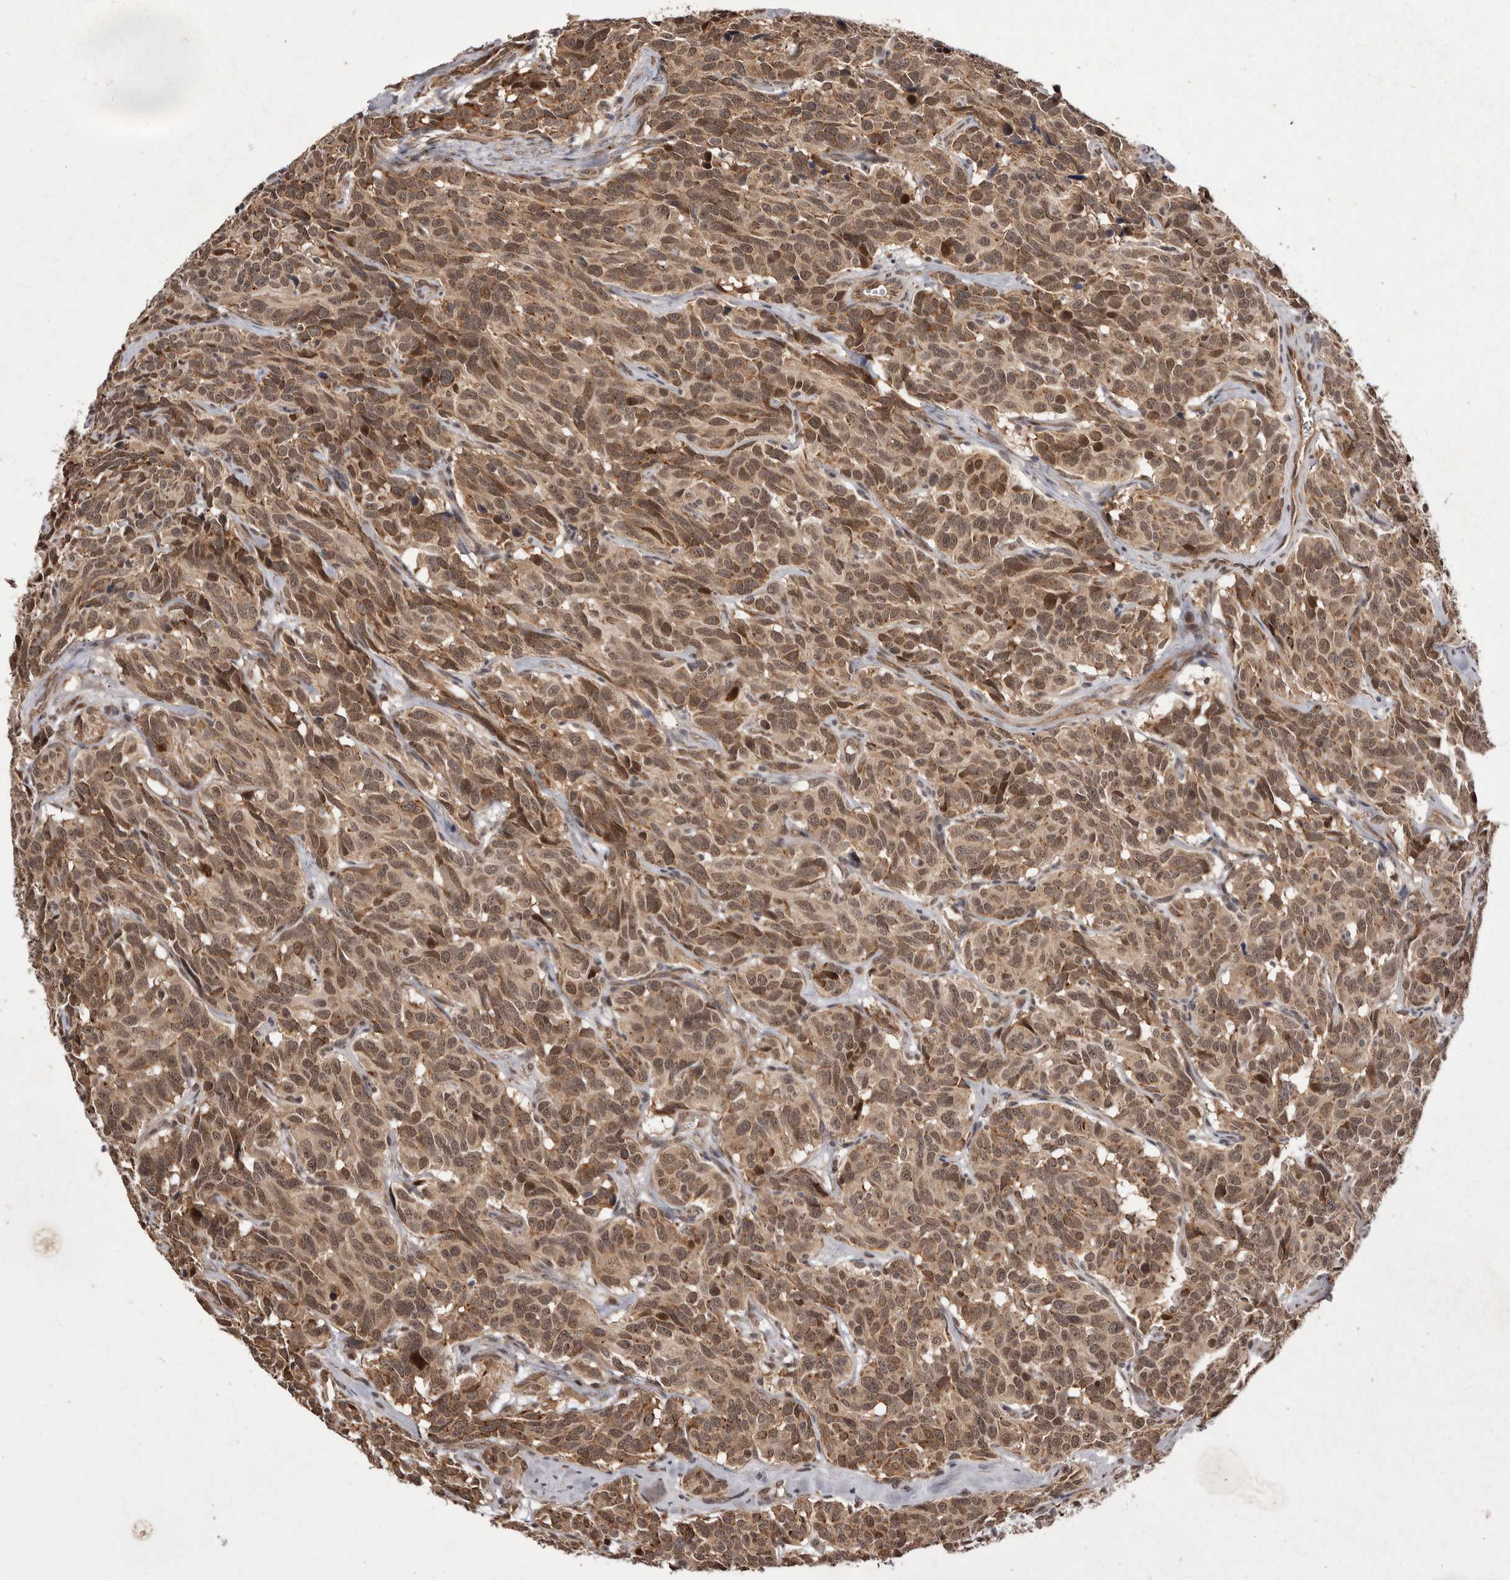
{"staining": {"intensity": "moderate", "quantity": ">75%", "location": "cytoplasmic/membranous,nuclear"}, "tissue": "carcinoid", "cell_type": "Tumor cells", "image_type": "cancer", "snomed": [{"axis": "morphology", "description": "Carcinoid, malignant, NOS"}, {"axis": "topography", "description": "Lung"}], "caption": "Brown immunohistochemical staining in human malignant carcinoid reveals moderate cytoplasmic/membranous and nuclear expression in approximately >75% of tumor cells. (DAB (3,3'-diaminobenzidine) IHC with brightfield microscopy, high magnification).", "gene": "LRGUK", "patient": {"sex": "female", "age": 46}}